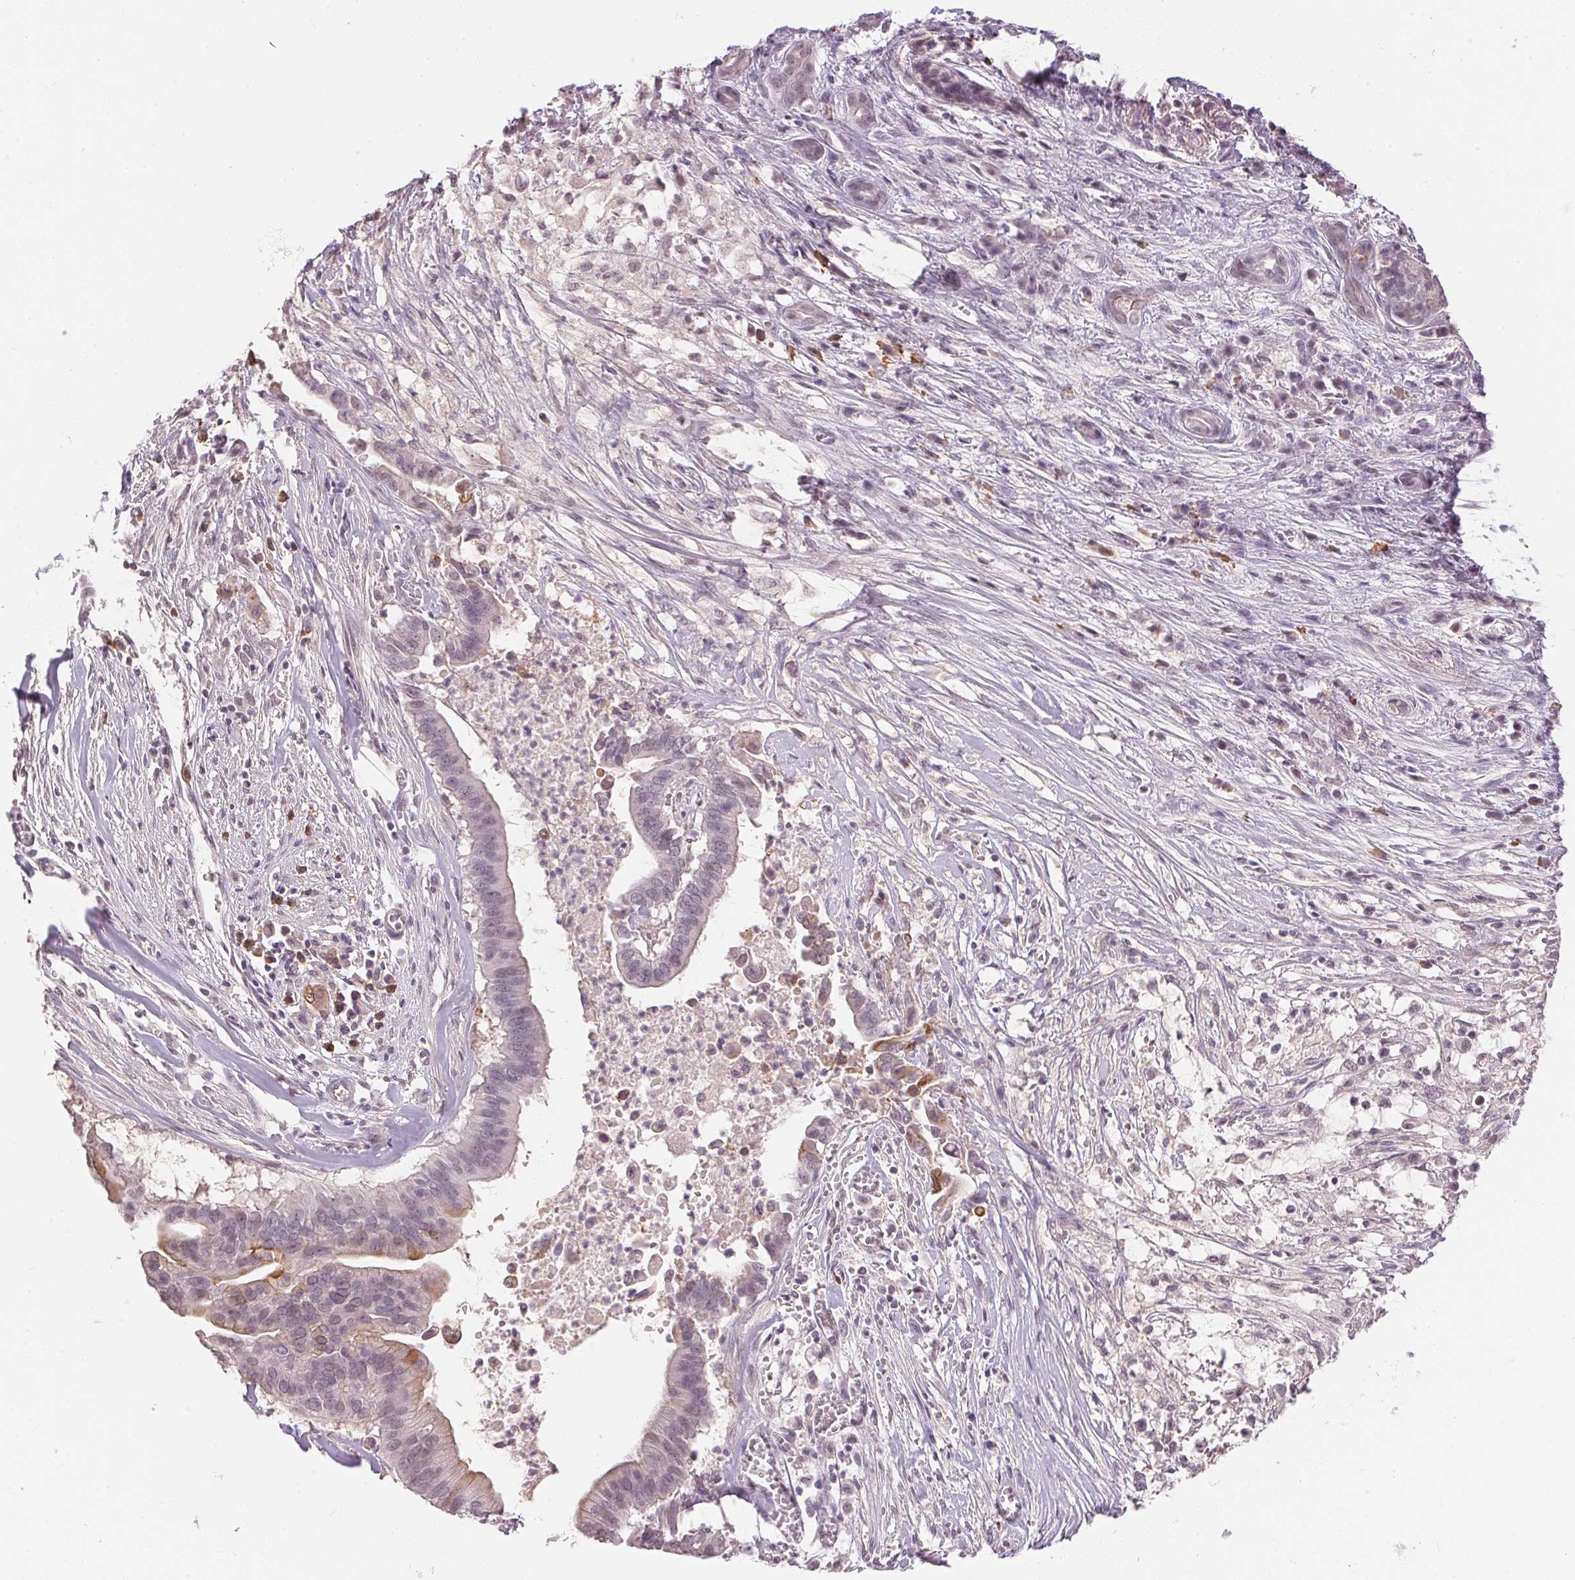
{"staining": {"intensity": "weak", "quantity": "<25%", "location": "cytoplasmic/membranous"}, "tissue": "pancreatic cancer", "cell_type": "Tumor cells", "image_type": "cancer", "snomed": [{"axis": "morphology", "description": "Adenocarcinoma, NOS"}, {"axis": "topography", "description": "Pancreas"}], "caption": "Tumor cells are negative for protein expression in human pancreatic adenocarcinoma. (Stains: DAB immunohistochemistry with hematoxylin counter stain, Microscopy: brightfield microscopy at high magnification).", "gene": "FNDC4", "patient": {"sex": "male", "age": 61}}